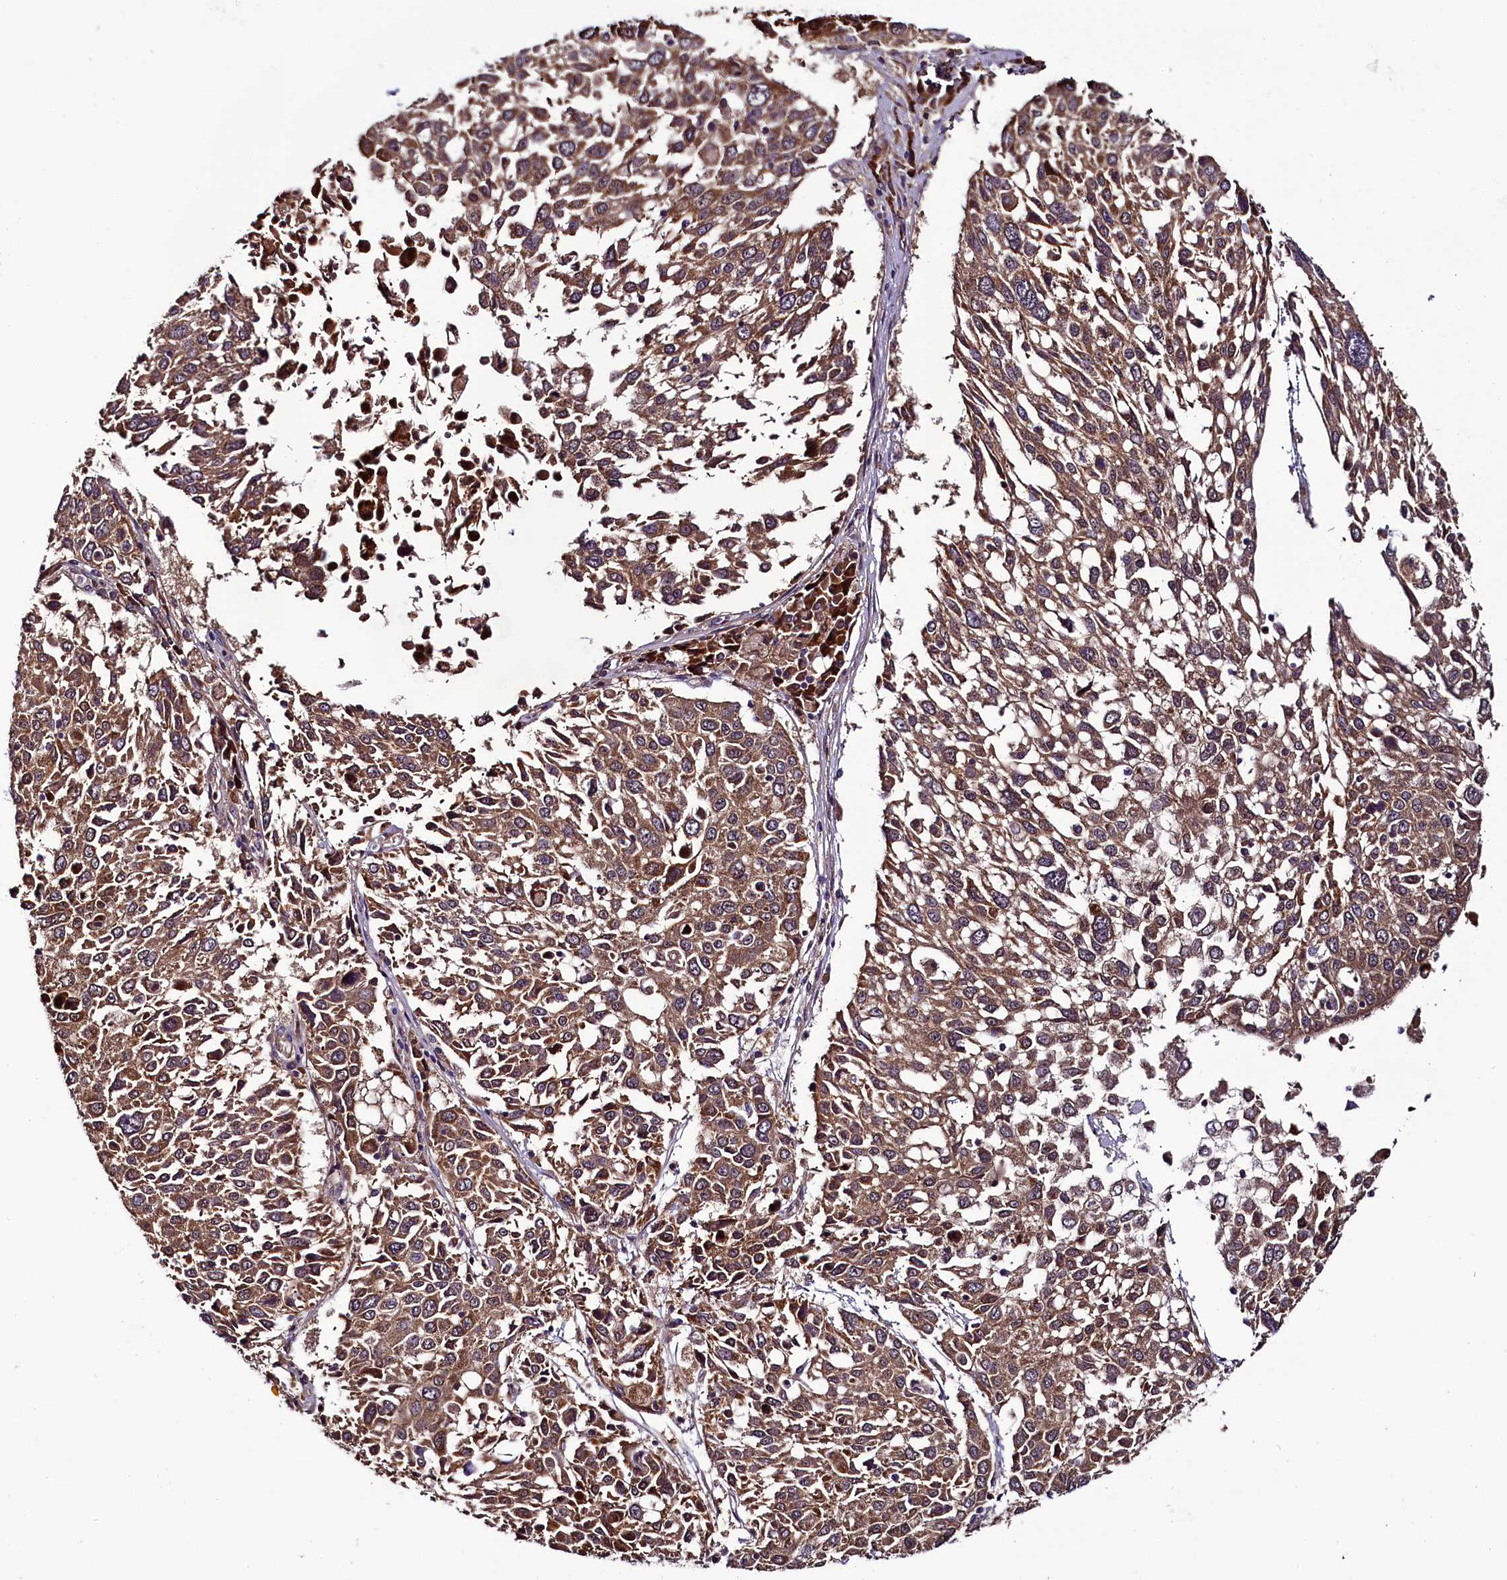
{"staining": {"intensity": "moderate", "quantity": ">75%", "location": "cytoplasmic/membranous"}, "tissue": "lung cancer", "cell_type": "Tumor cells", "image_type": "cancer", "snomed": [{"axis": "morphology", "description": "Squamous cell carcinoma, NOS"}, {"axis": "topography", "description": "Lung"}], "caption": "Lung squamous cell carcinoma was stained to show a protein in brown. There is medium levels of moderate cytoplasmic/membranous expression in approximately >75% of tumor cells. (brown staining indicates protein expression, while blue staining denotes nuclei).", "gene": "RPUSD2", "patient": {"sex": "male", "age": 65}}